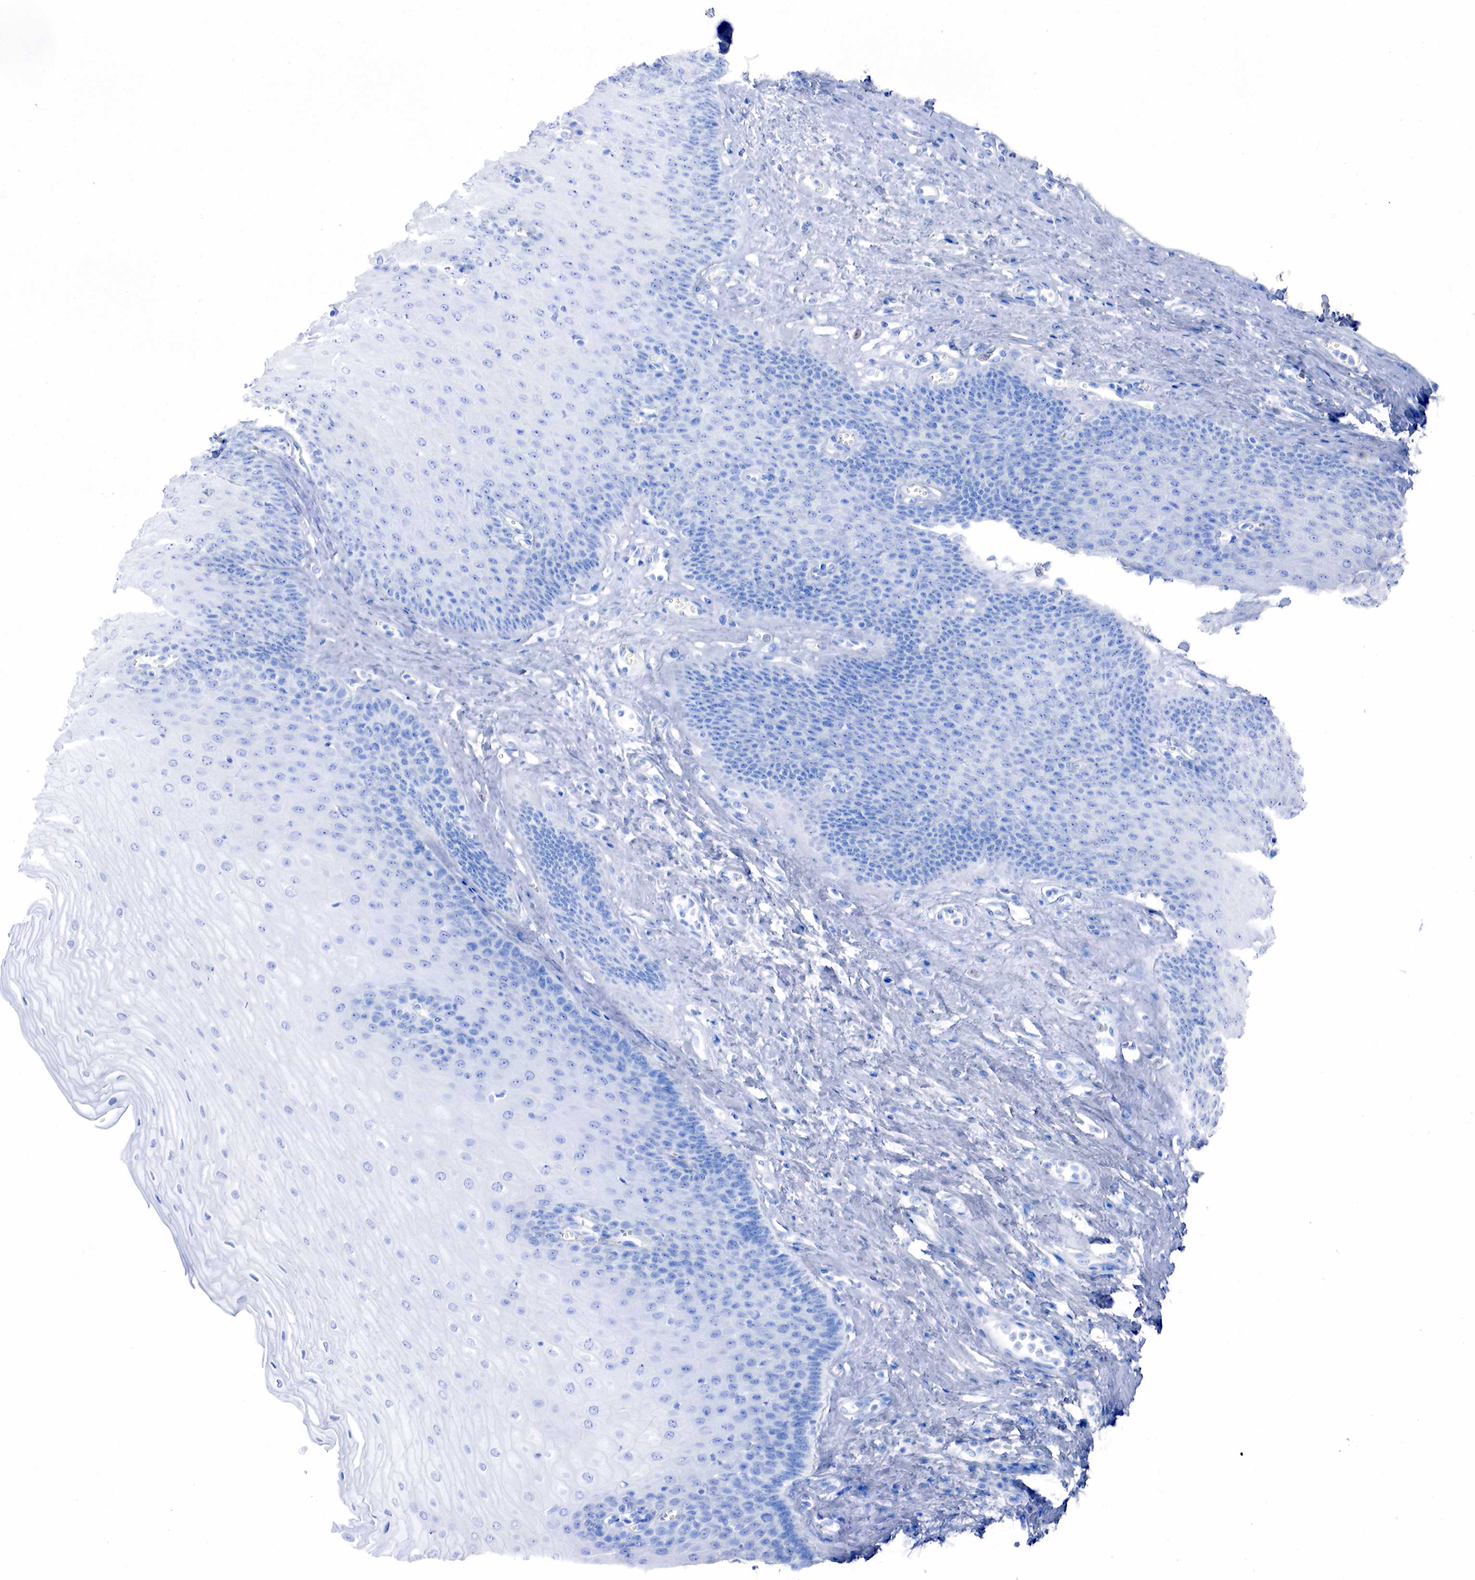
{"staining": {"intensity": "negative", "quantity": "none", "location": "none"}, "tissue": "esophagus", "cell_type": "Squamous epithelial cells", "image_type": "normal", "snomed": [{"axis": "morphology", "description": "Normal tissue, NOS"}, {"axis": "topography", "description": "Esophagus"}], "caption": "Immunohistochemistry histopathology image of benign esophagus stained for a protein (brown), which reveals no expression in squamous epithelial cells. The staining was performed using DAB (3,3'-diaminobenzidine) to visualize the protein expression in brown, while the nuclei were stained in blue with hematoxylin (Magnification: 20x).", "gene": "PTH", "patient": {"sex": "male", "age": 65}}